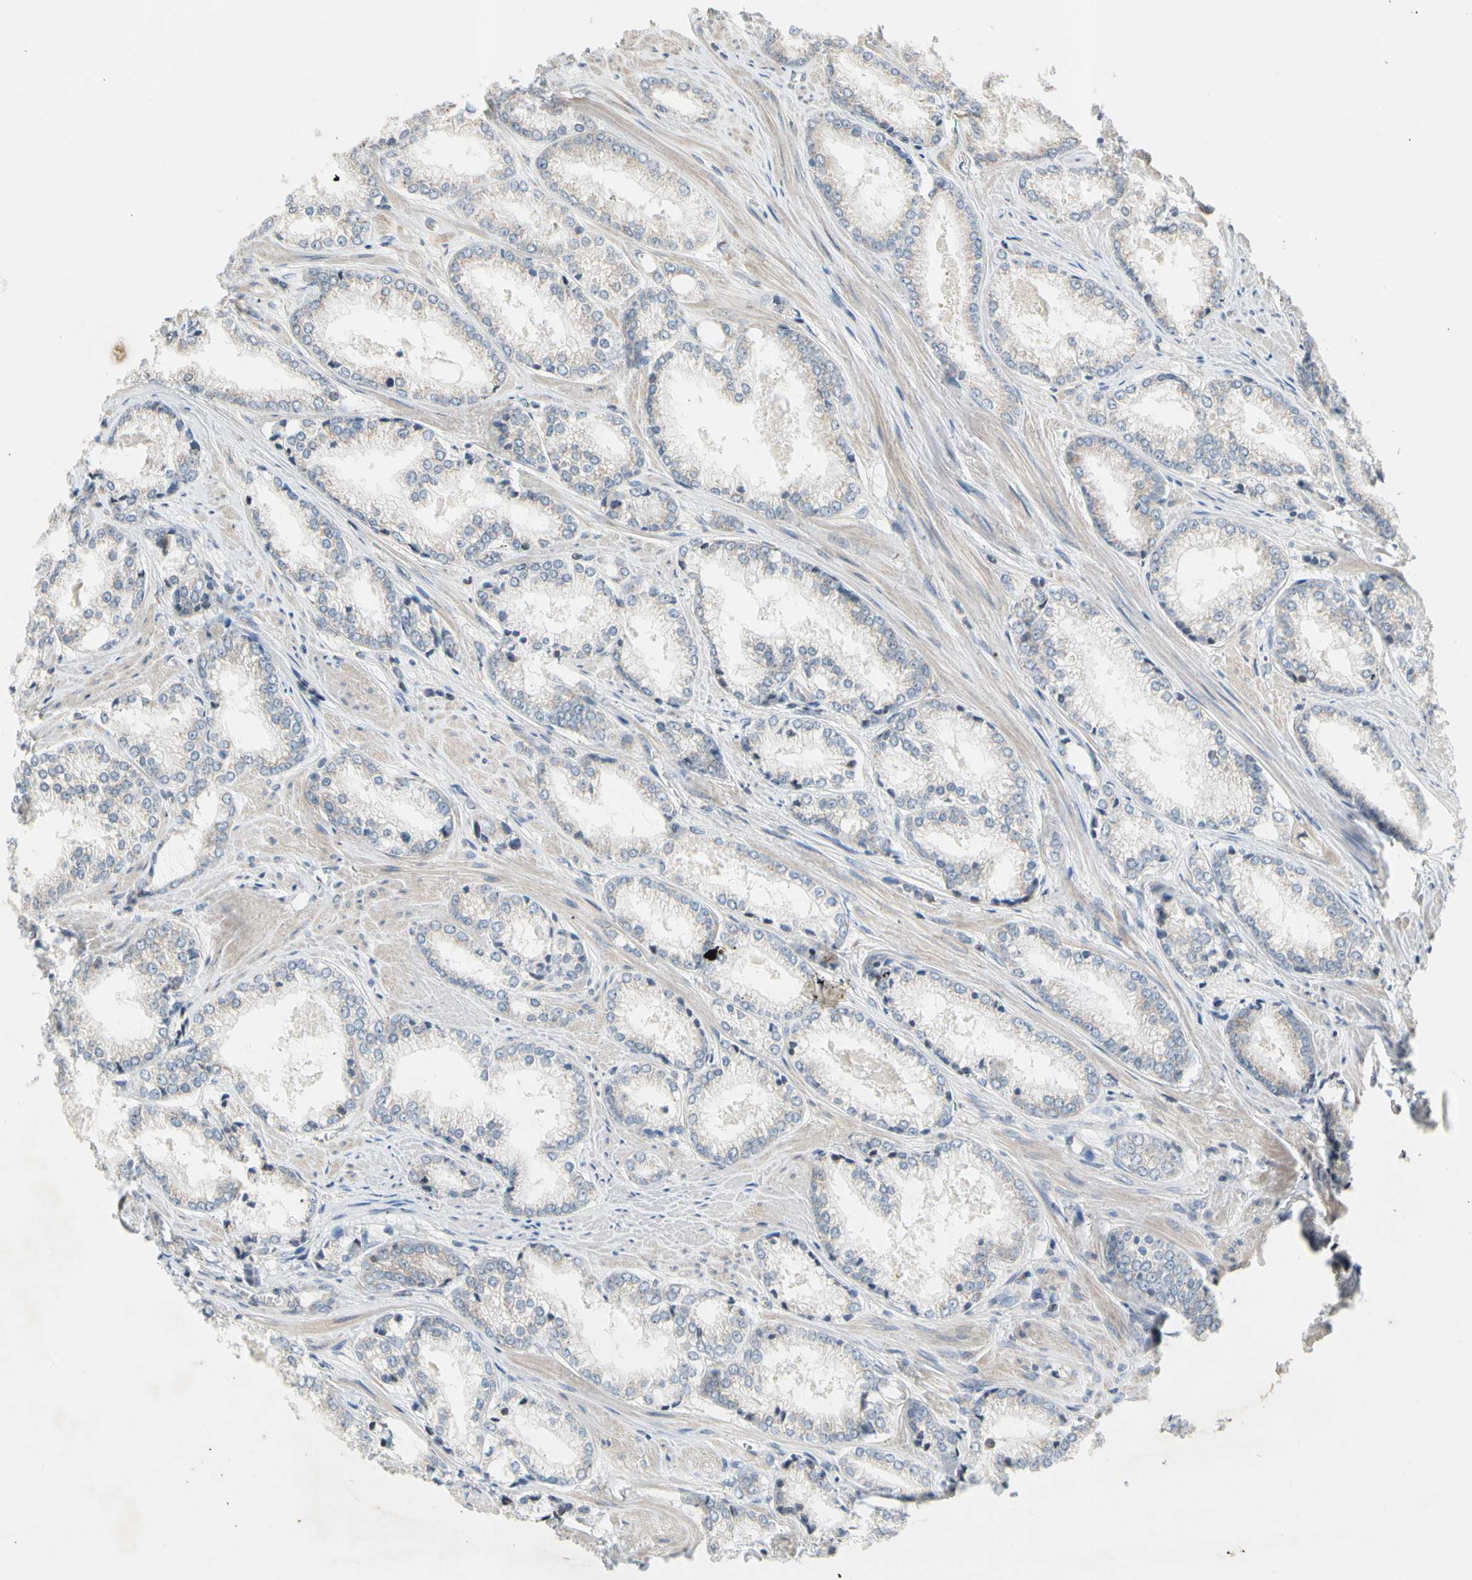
{"staining": {"intensity": "negative", "quantity": "none", "location": "none"}, "tissue": "prostate cancer", "cell_type": "Tumor cells", "image_type": "cancer", "snomed": [{"axis": "morphology", "description": "Adenocarcinoma, Low grade"}, {"axis": "topography", "description": "Prostate"}], "caption": "Tumor cells show no significant protein expression in prostate low-grade adenocarcinoma.", "gene": "SOX30", "patient": {"sex": "male", "age": 64}}